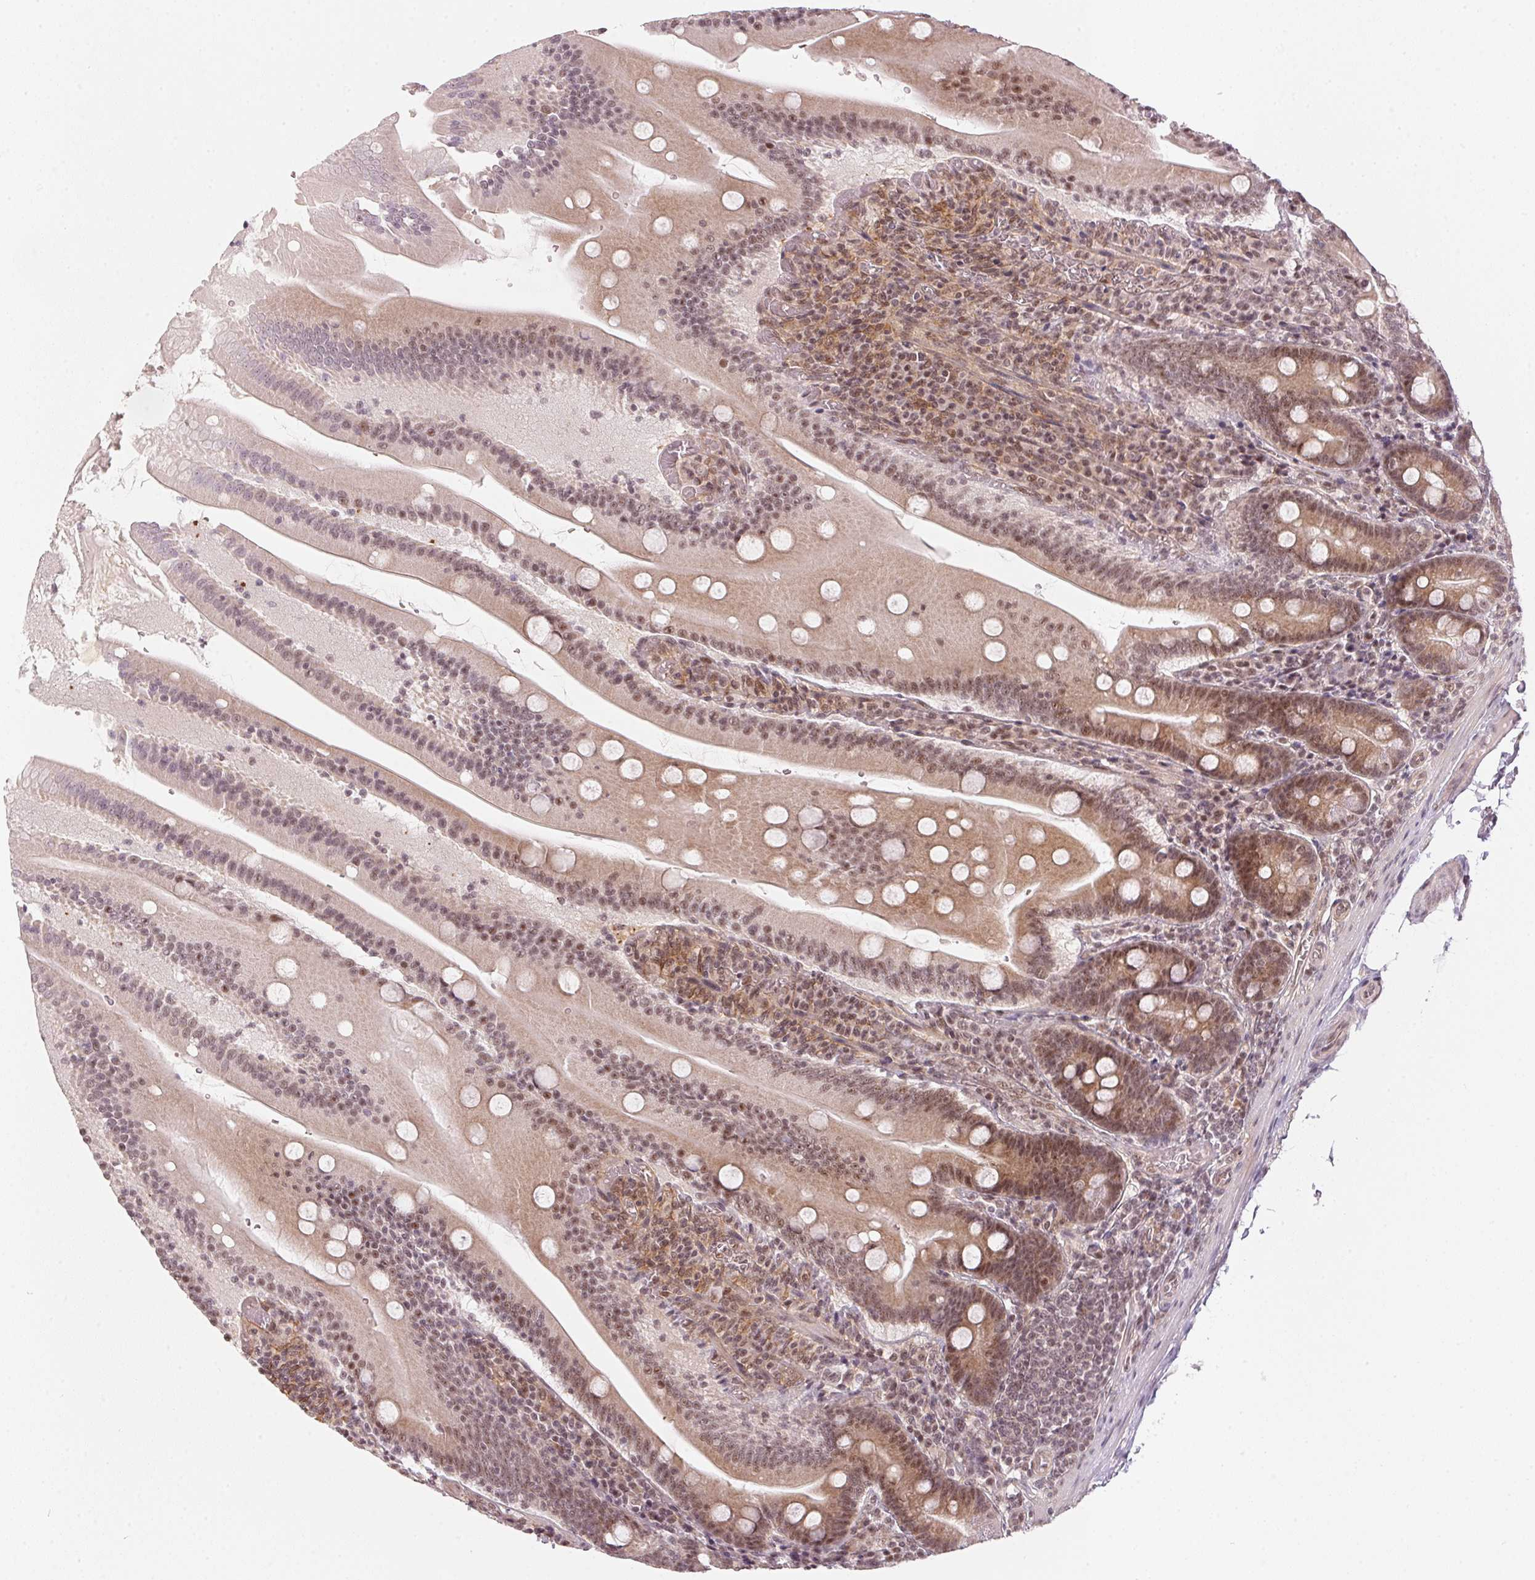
{"staining": {"intensity": "moderate", "quantity": ">75%", "location": "cytoplasmic/membranous,nuclear"}, "tissue": "small intestine", "cell_type": "Glandular cells", "image_type": "normal", "snomed": [{"axis": "morphology", "description": "Normal tissue, NOS"}, {"axis": "topography", "description": "Small intestine"}], "caption": "Brown immunohistochemical staining in unremarkable human small intestine reveals moderate cytoplasmic/membranous,nuclear staining in about >75% of glandular cells.", "gene": "KAT6A", "patient": {"sex": "male", "age": 37}}